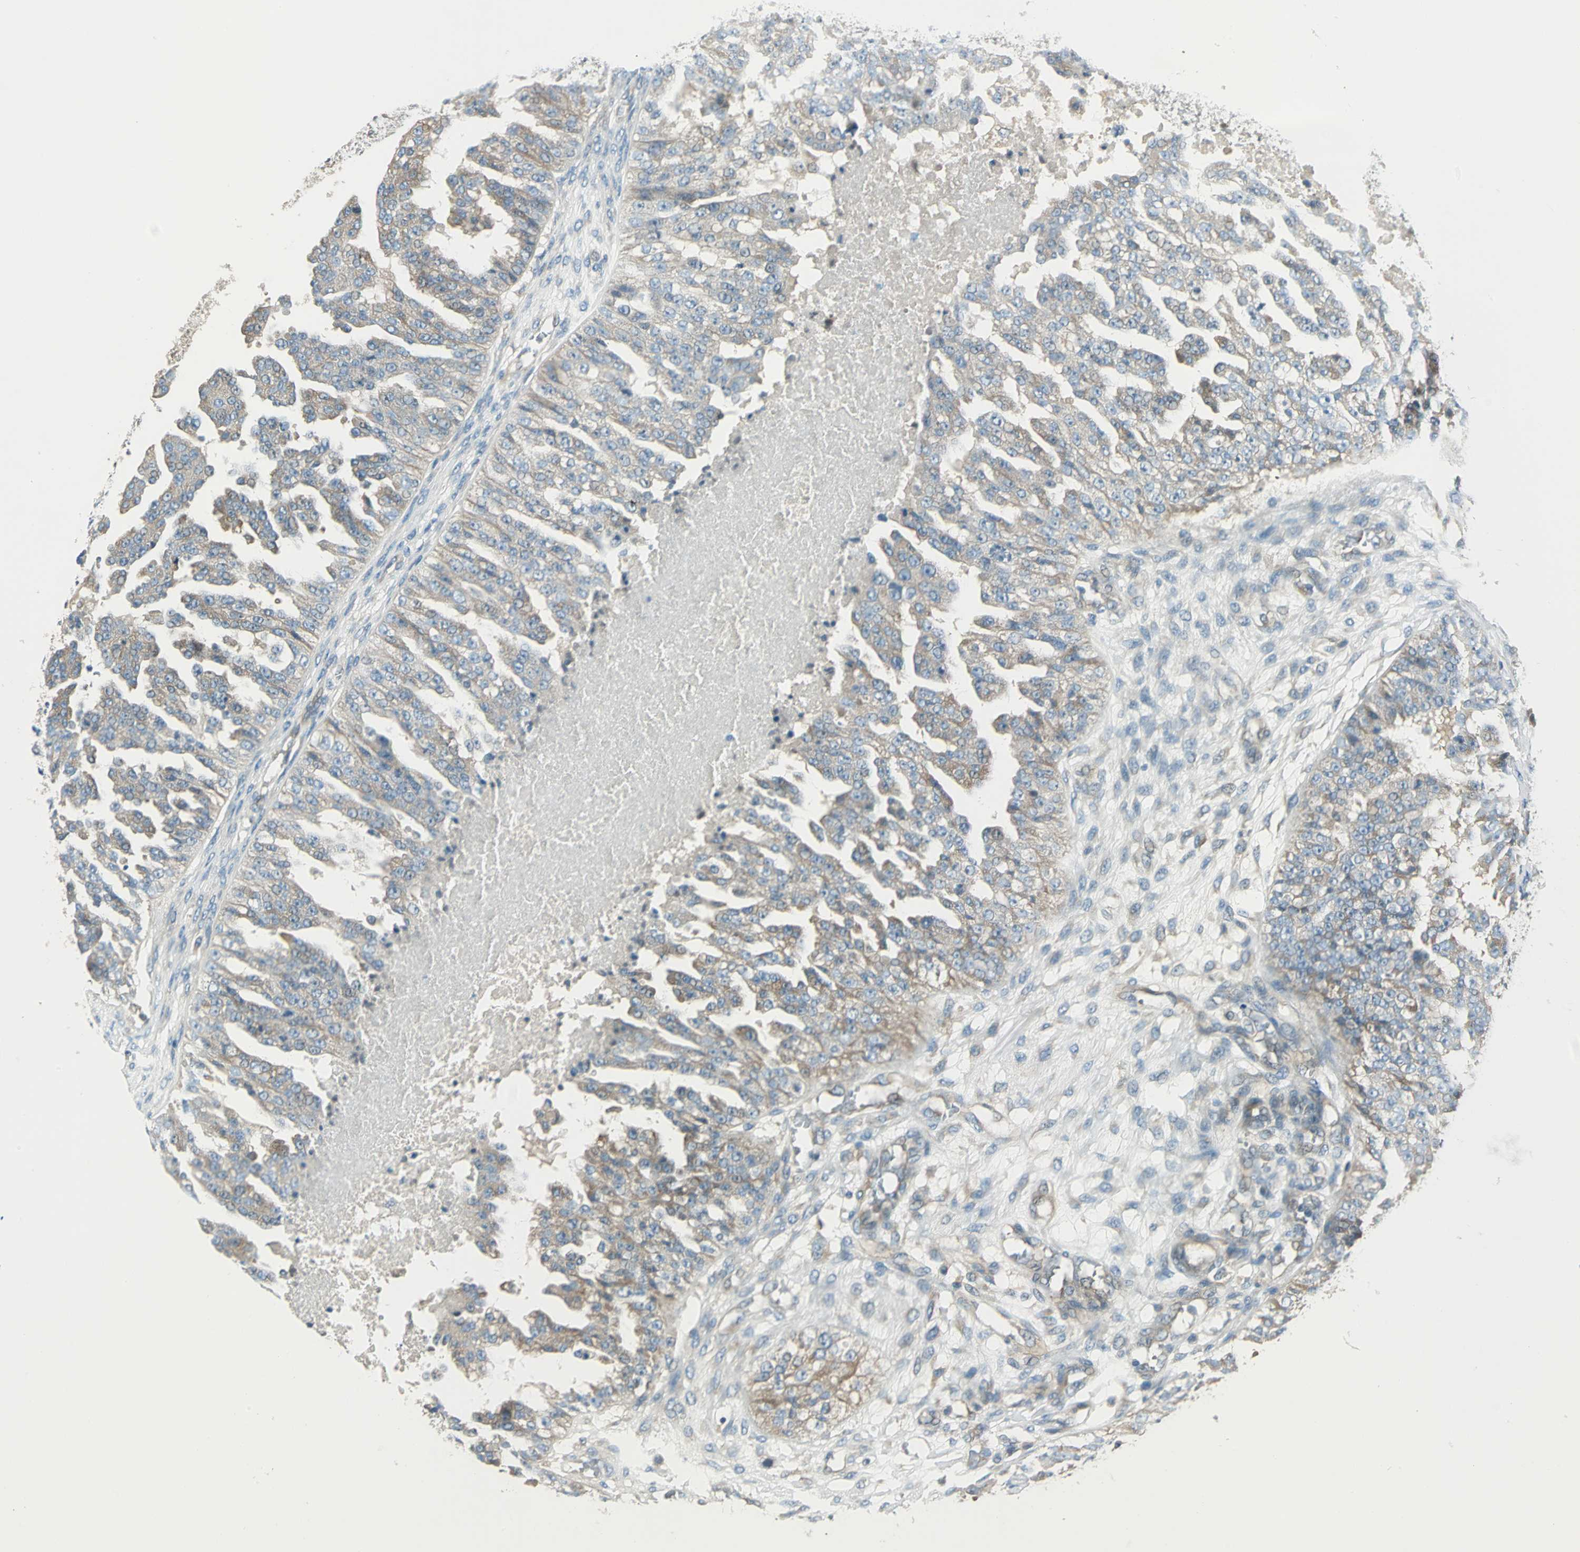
{"staining": {"intensity": "weak", "quantity": ">75%", "location": "cytoplasmic/membranous"}, "tissue": "ovarian cancer", "cell_type": "Tumor cells", "image_type": "cancer", "snomed": [{"axis": "morphology", "description": "Carcinoma, NOS"}, {"axis": "topography", "description": "Soft tissue"}, {"axis": "topography", "description": "Ovary"}], "caption": "IHC photomicrograph of neoplastic tissue: carcinoma (ovarian) stained using IHC demonstrates low levels of weak protein expression localized specifically in the cytoplasmic/membranous of tumor cells, appearing as a cytoplasmic/membranous brown color.", "gene": "PRKAA1", "patient": {"sex": "female", "age": 54}}